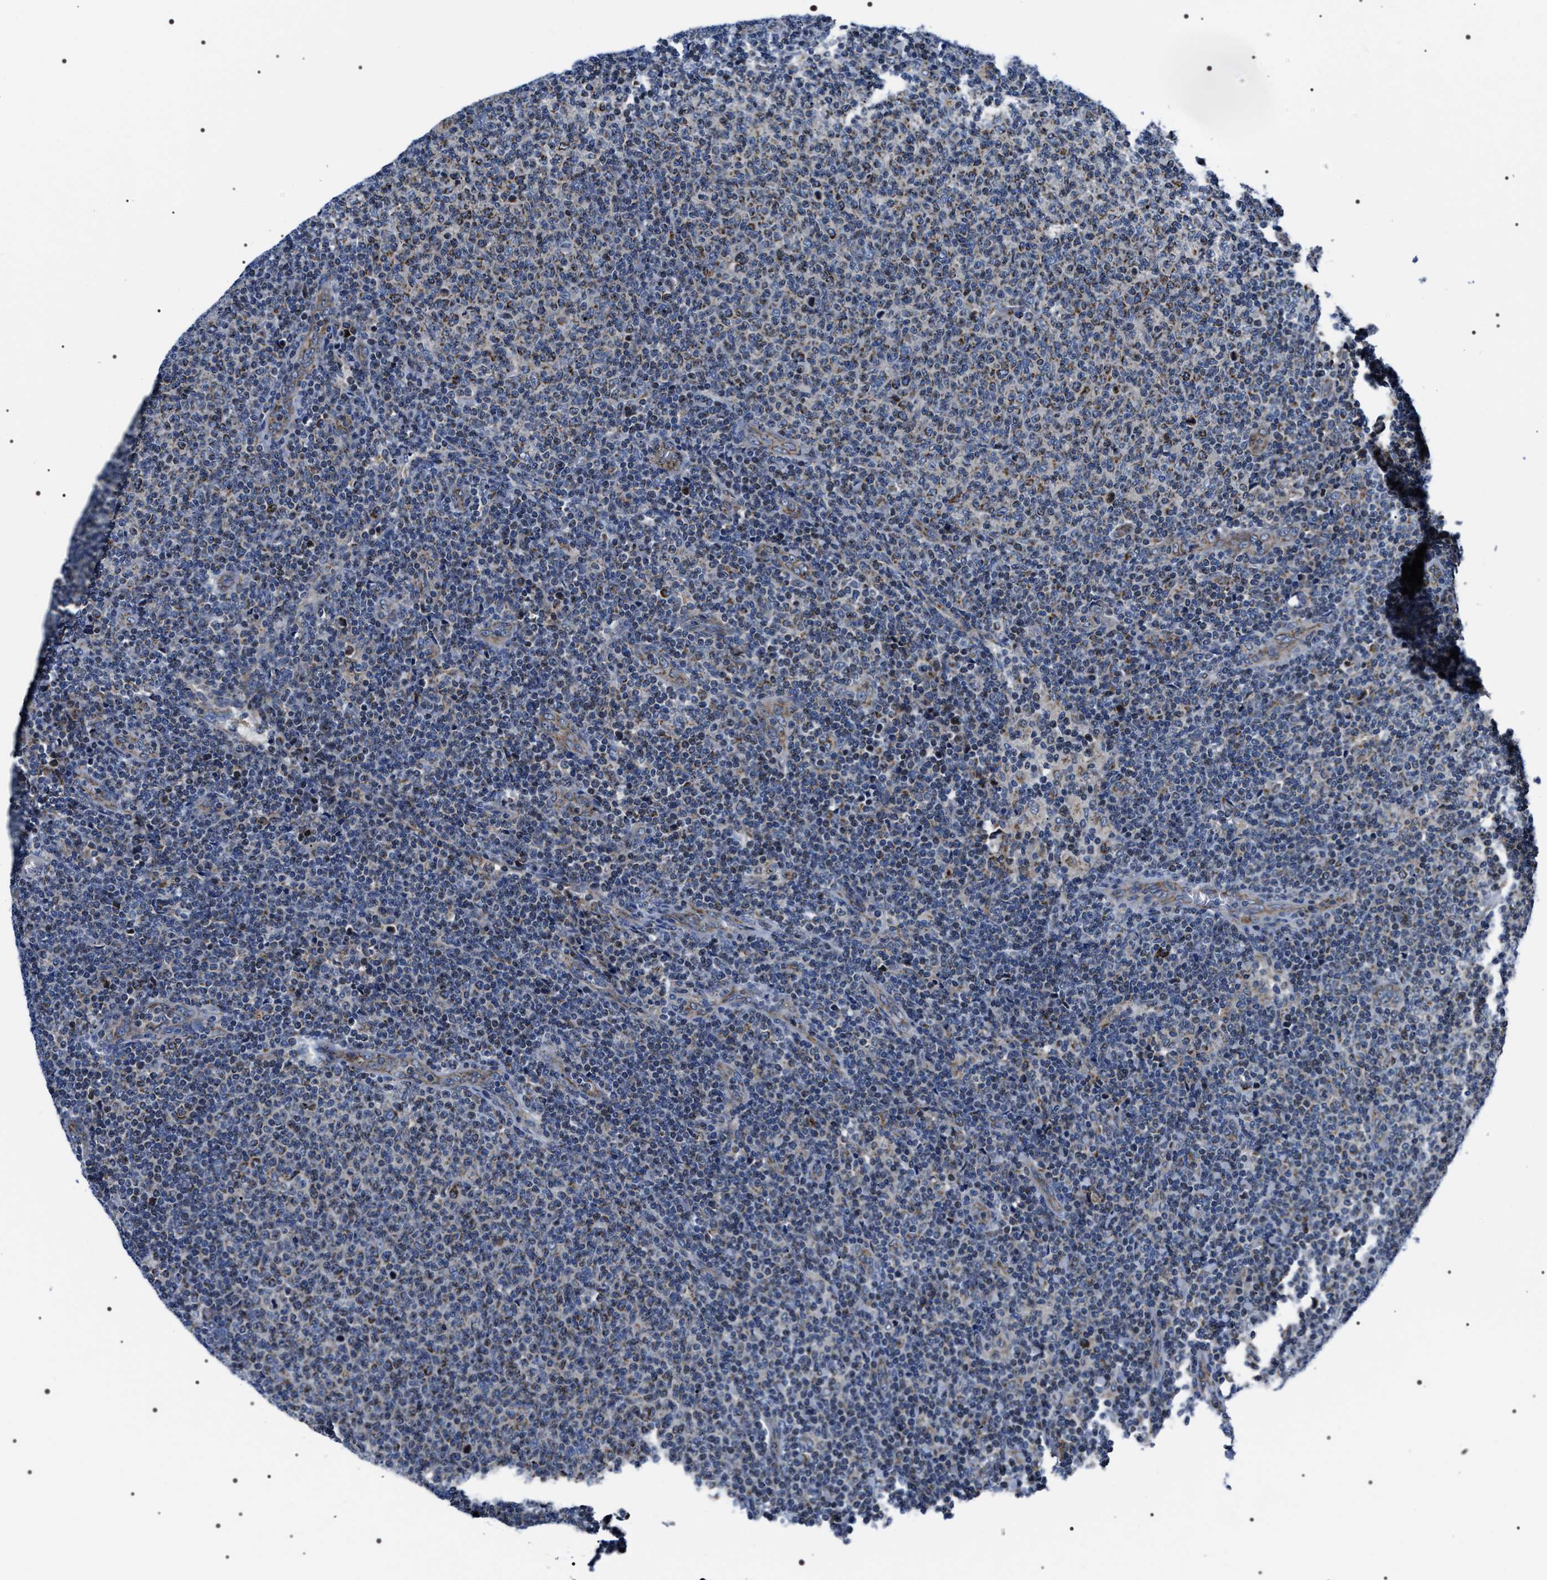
{"staining": {"intensity": "moderate", "quantity": "25%-75%", "location": "cytoplasmic/membranous"}, "tissue": "lymphoma", "cell_type": "Tumor cells", "image_type": "cancer", "snomed": [{"axis": "morphology", "description": "Malignant lymphoma, non-Hodgkin's type, Low grade"}, {"axis": "topography", "description": "Lymph node"}], "caption": "Tumor cells demonstrate medium levels of moderate cytoplasmic/membranous expression in approximately 25%-75% of cells in human malignant lymphoma, non-Hodgkin's type (low-grade).", "gene": "NTMT1", "patient": {"sex": "male", "age": 66}}